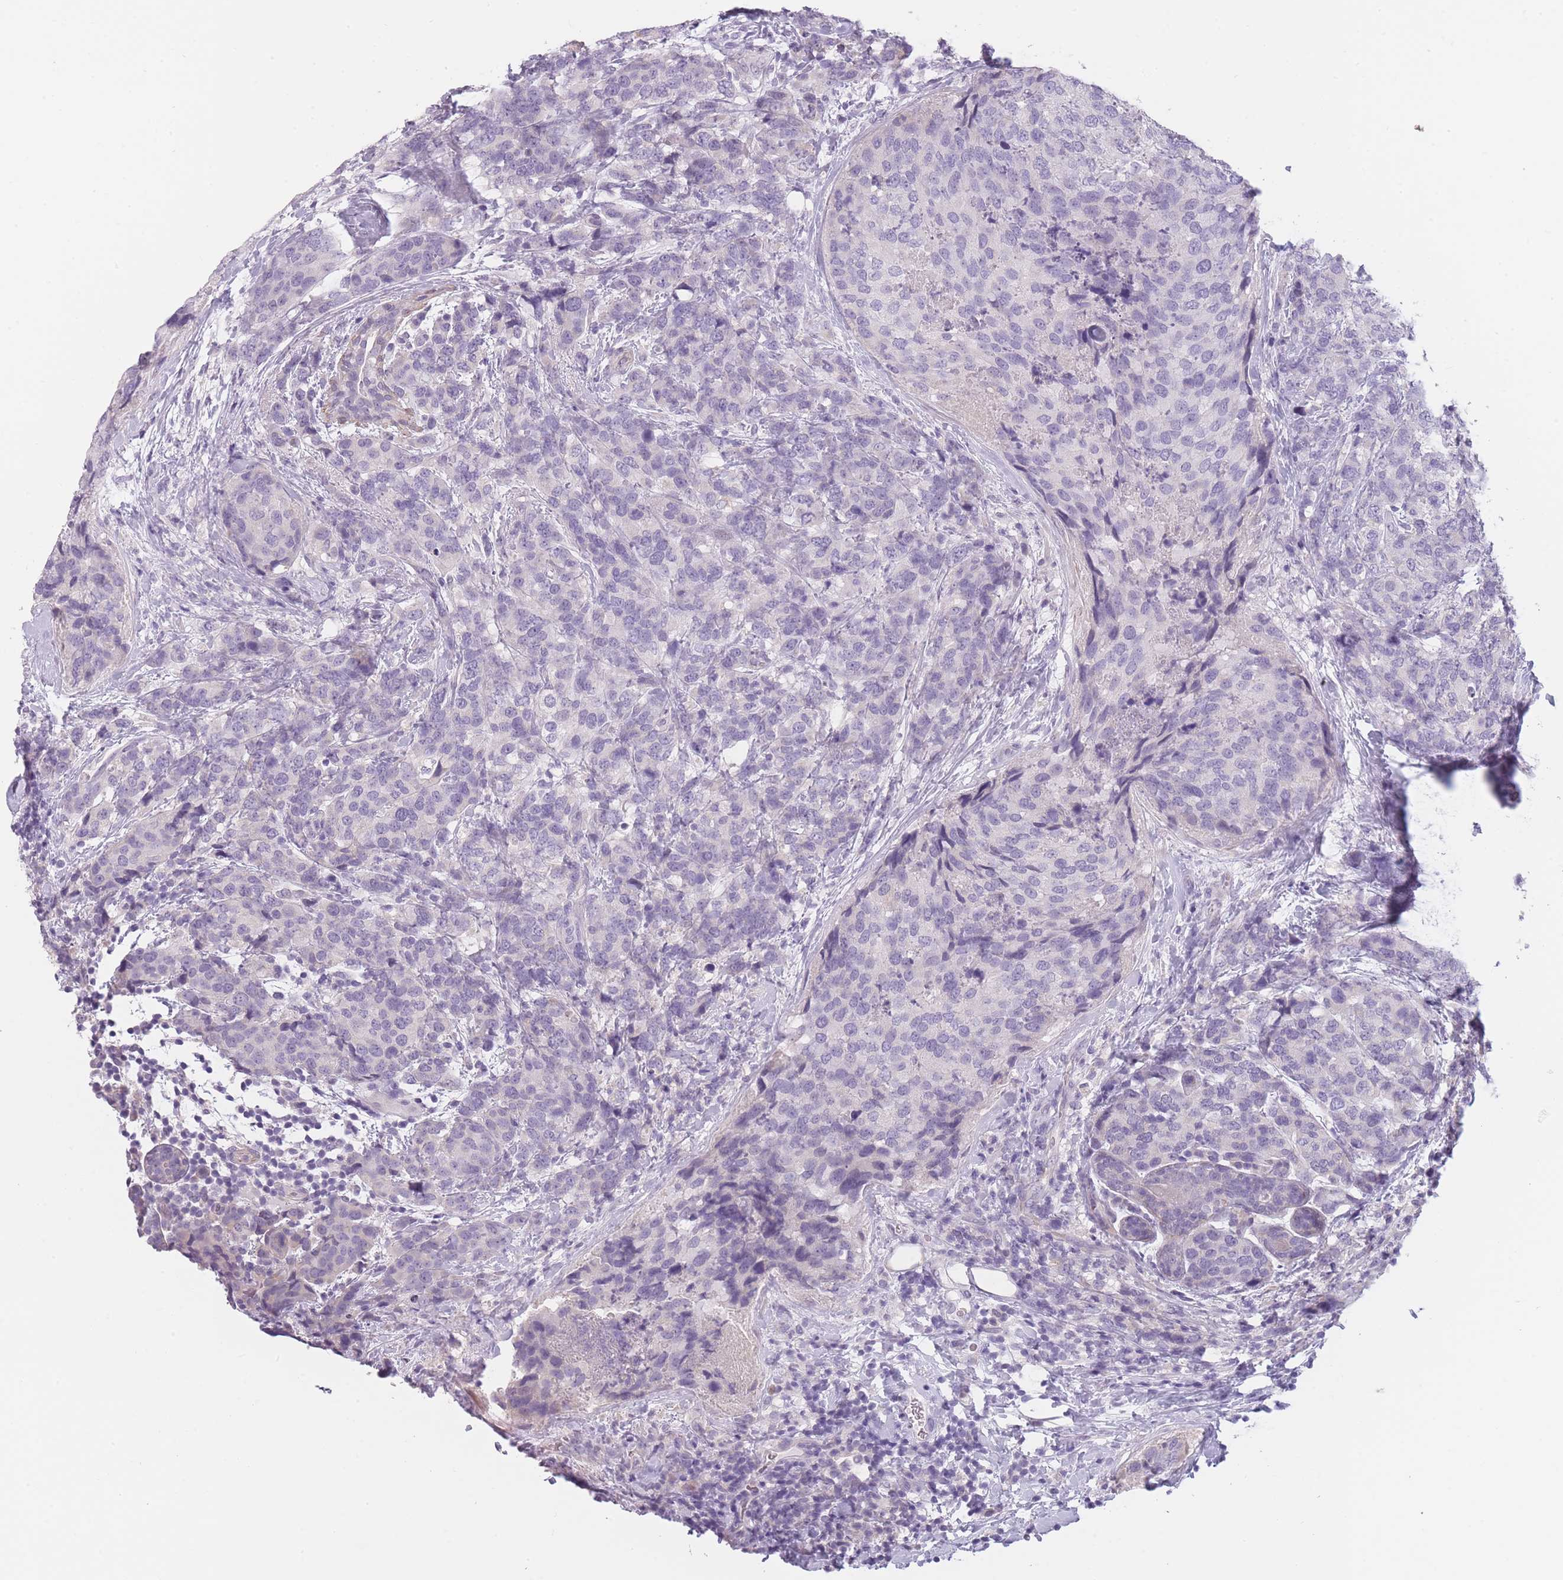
{"staining": {"intensity": "negative", "quantity": "none", "location": "none"}, "tissue": "breast cancer", "cell_type": "Tumor cells", "image_type": "cancer", "snomed": [{"axis": "morphology", "description": "Lobular carcinoma"}, {"axis": "topography", "description": "Breast"}], "caption": "This is an immunohistochemistry image of breast lobular carcinoma. There is no staining in tumor cells.", "gene": "TMEM236", "patient": {"sex": "female", "age": 59}}